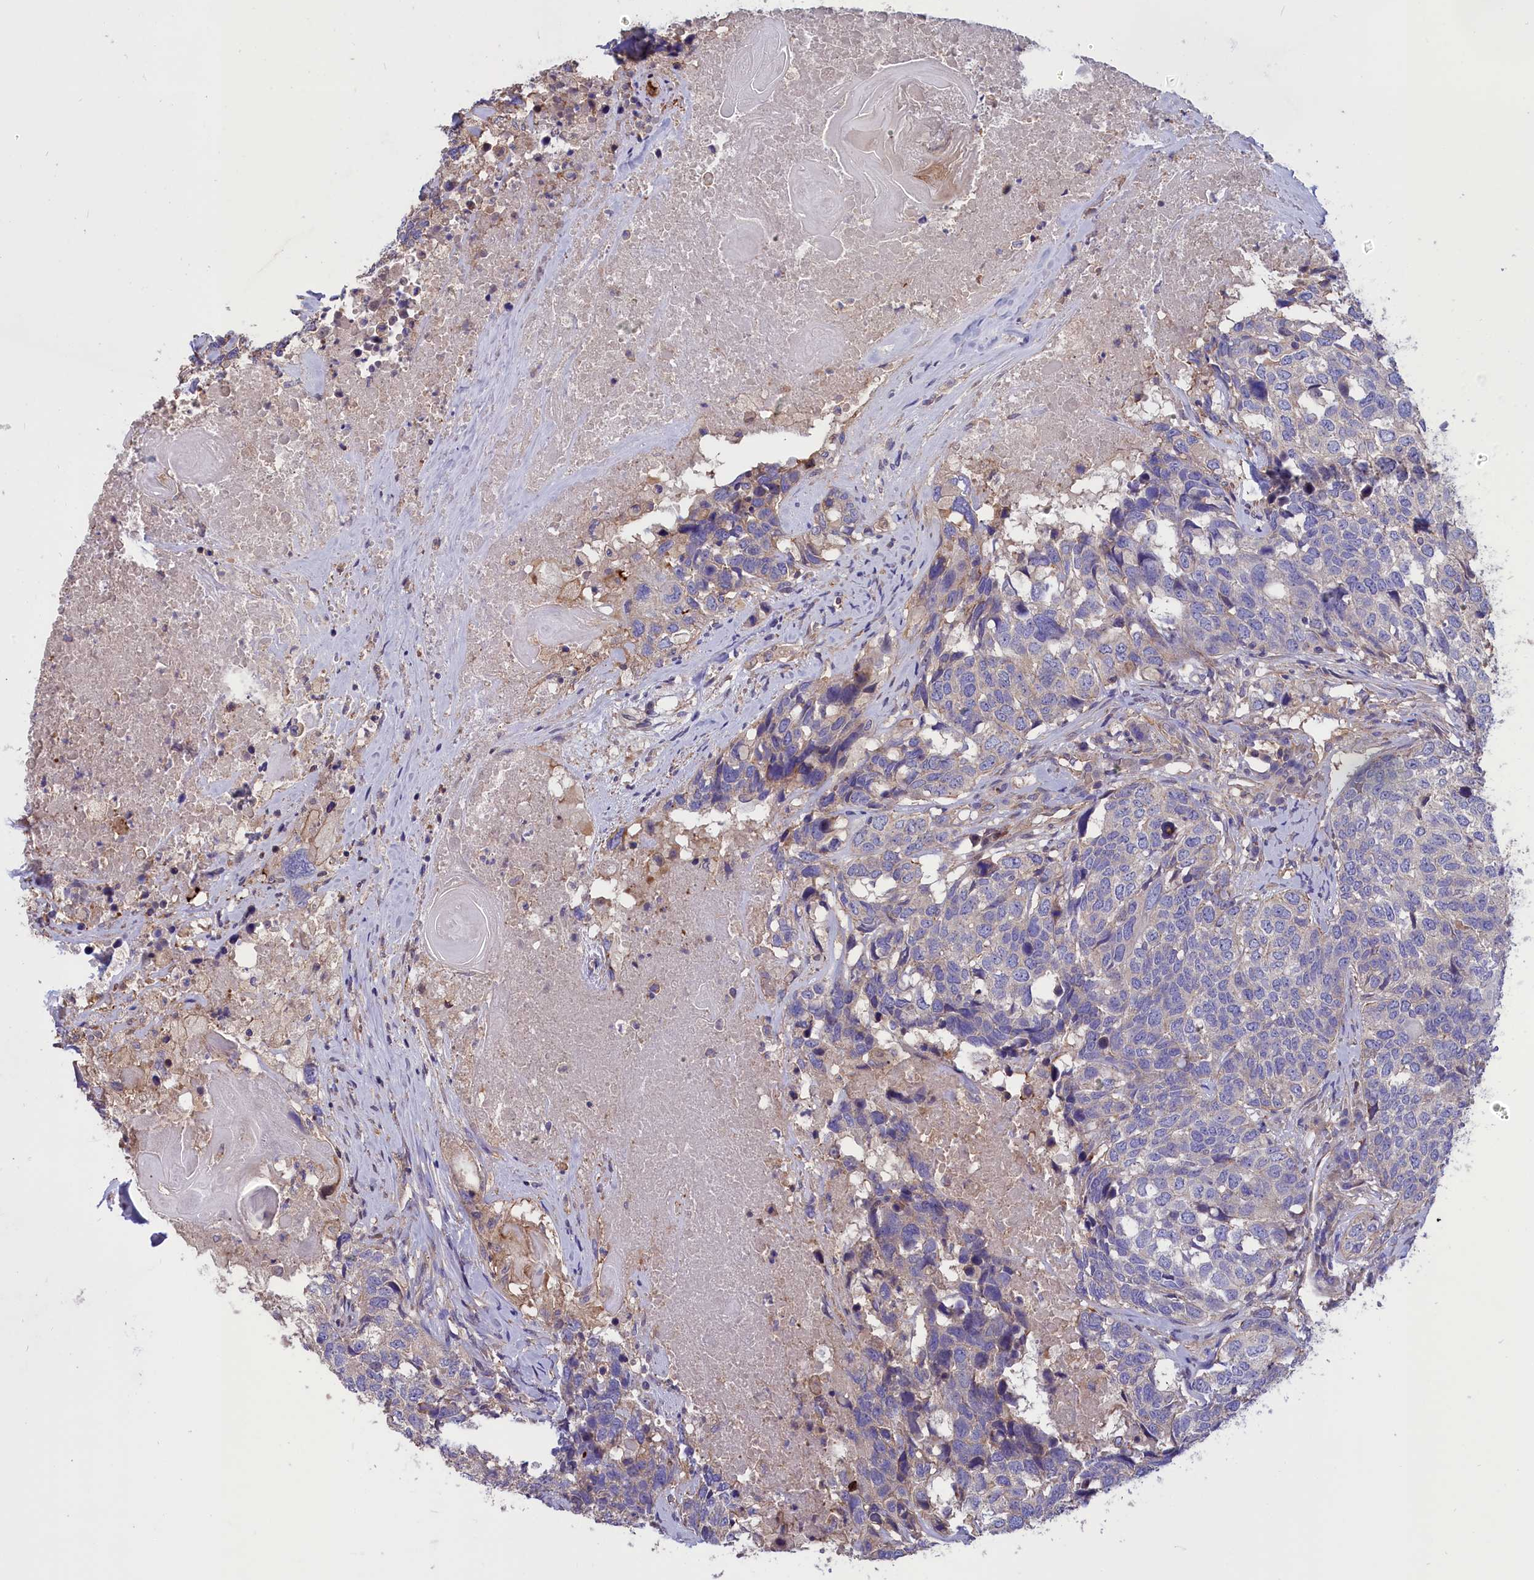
{"staining": {"intensity": "weak", "quantity": "<25%", "location": "cytoplasmic/membranous"}, "tissue": "head and neck cancer", "cell_type": "Tumor cells", "image_type": "cancer", "snomed": [{"axis": "morphology", "description": "Squamous cell carcinoma, NOS"}, {"axis": "topography", "description": "Head-Neck"}], "caption": "IHC image of human head and neck cancer stained for a protein (brown), which displays no expression in tumor cells.", "gene": "AMDHD2", "patient": {"sex": "male", "age": 66}}